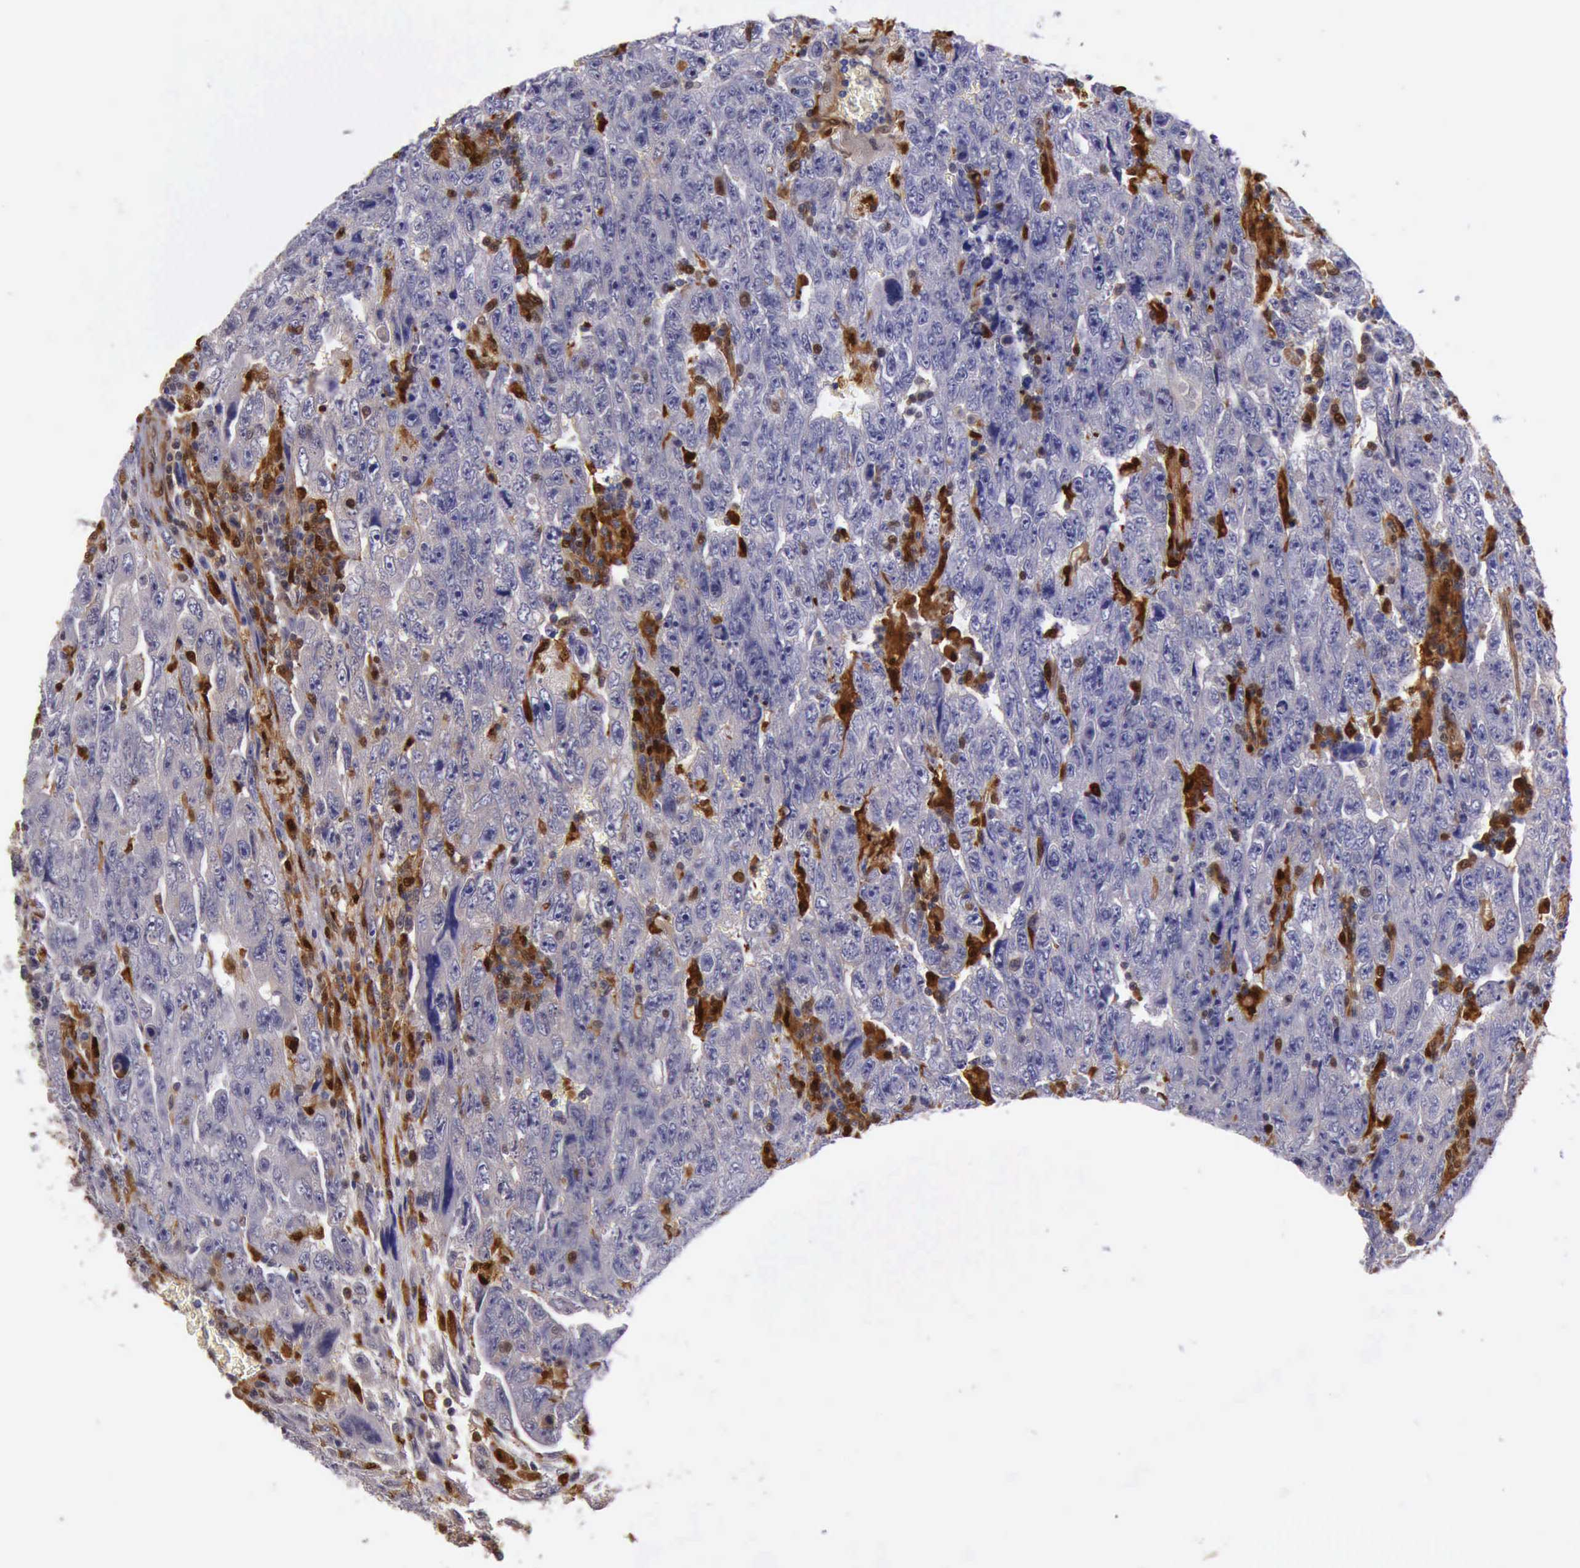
{"staining": {"intensity": "moderate", "quantity": "<25%", "location": "cytoplasmic/membranous,nuclear"}, "tissue": "testis cancer", "cell_type": "Tumor cells", "image_type": "cancer", "snomed": [{"axis": "morphology", "description": "Carcinoma, Embryonal, NOS"}, {"axis": "topography", "description": "Testis"}], "caption": "IHC image of neoplastic tissue: testis cancer stained using immunohistochemistry displays low levels of moderate protein expression localized specifically in the cytoplasmic/membranous and nuclear of tumor cells, appearing as a cytoplasmic/membranous and nuclear brown color.", "gene": "TYMP", "patient": {"sex": "male", "age": 28}}